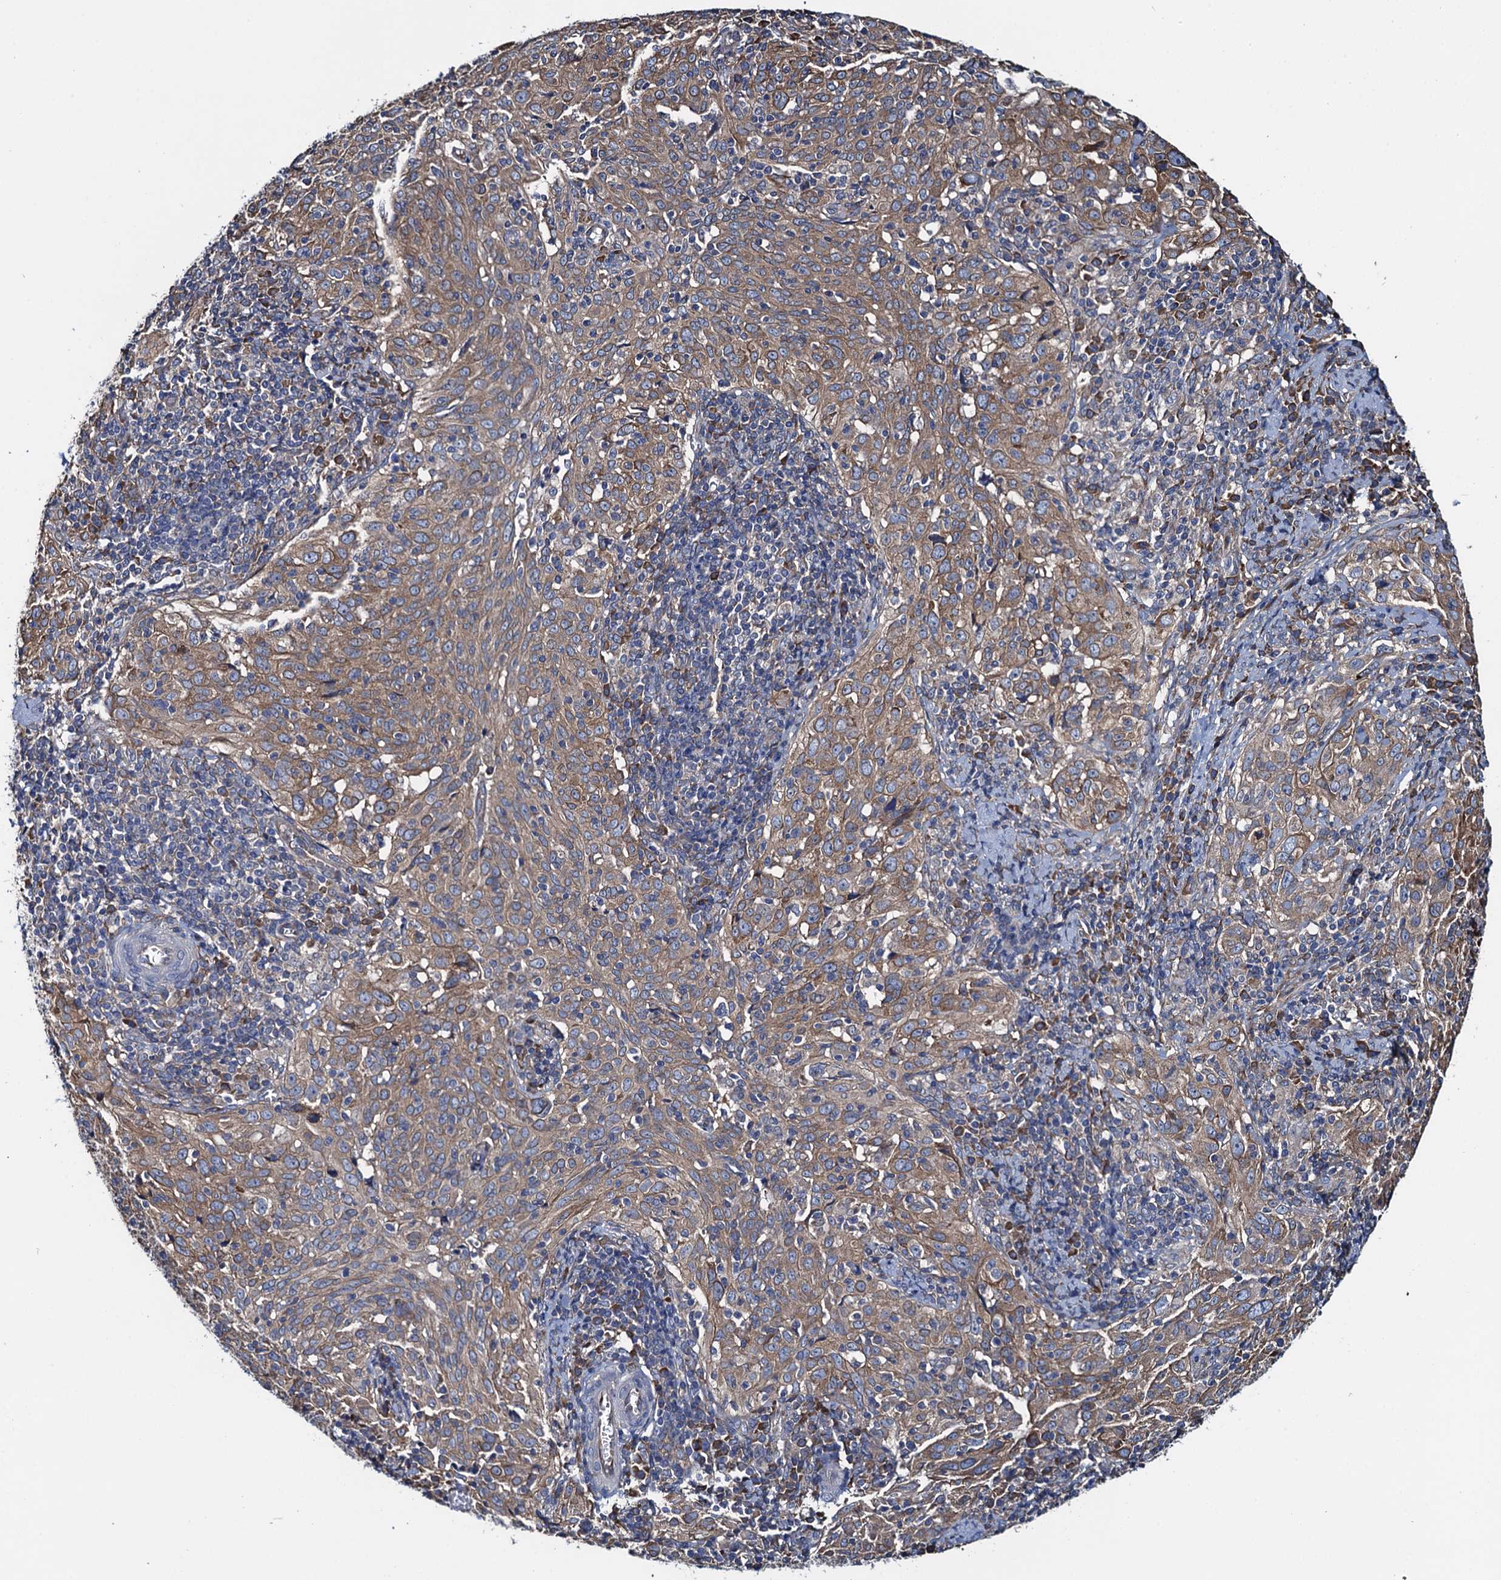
{"staining": {"intensity": "moderate", "quantity": "25%-75%", "location": "cytoplasmic/membranous"}, "tissue": "cervical cancer", "cell_type": "Tumor cells", "image_type": "cancer", "snomed": [{"axis": "morphology", "description": "Normal tissue, NOS"}, {"axis": "morphology", "description": "Squamous cell carcinoma, NOS"}, {"axis": "topography", "description": "Cervix"}], "caption": "Protein expression analysis of human cervical cancer (squamous cell carcinoma) reveals moderate cytoplasmic/membranous positivity in approximately 25%-75% of tumor cells. (DAB (3,3'-diaminobenzidine) IHC with brightfield microscopy, high magnification).", "gene": "ADCY9", "patient": {"sex": "female", "age": 31}}